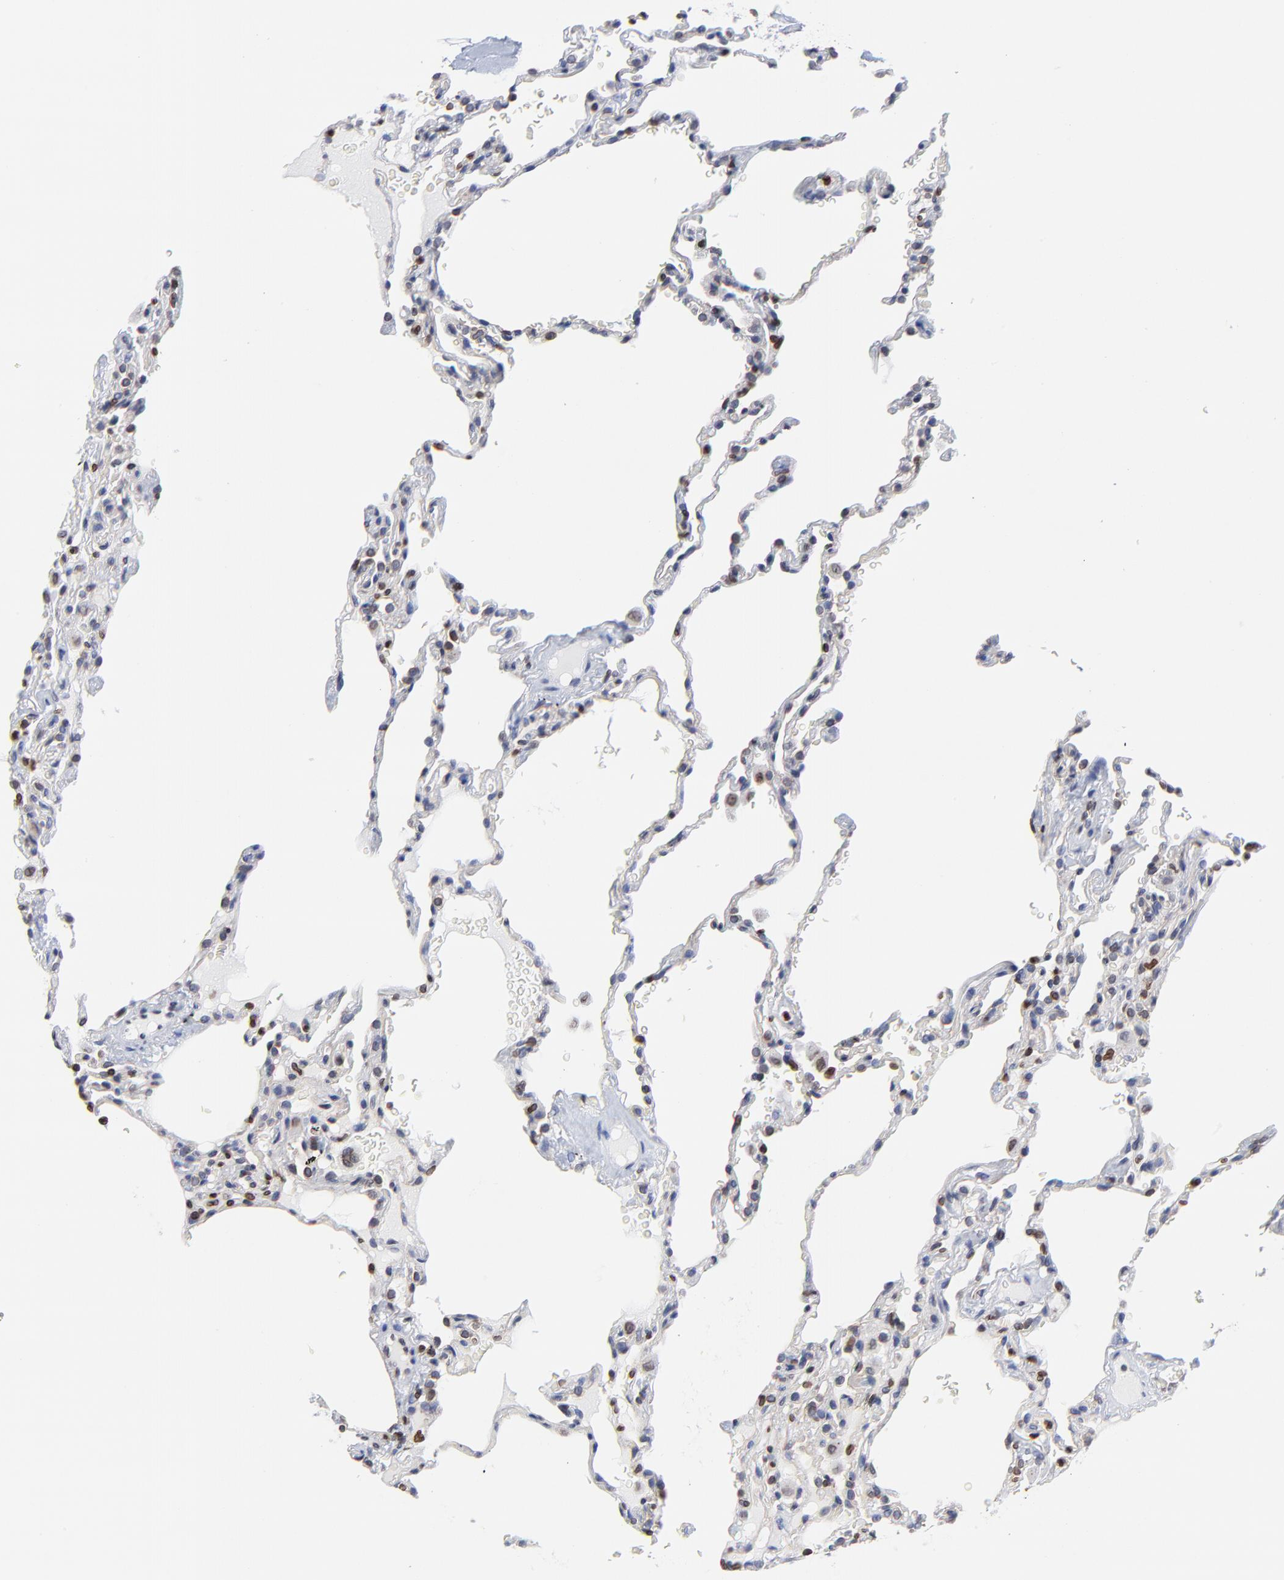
{"staining": {"intensity": "negative", "quantity": "none", "location": "none"}, "tissue": "lung", "cell_type": "Alveolar cells", "image_type": "normal", "snomed": [{"axis": "morphology", "description": "Normal tissue, NOS"}, {"axis": "topography", "description": "Lung"}], "caption": "This is an immunohistochemistry (IHC) image of unremarkable human lung. There is no positivity in alveolar cells.", "gene": "THAP7", "patient": {"sex": "male", "age": 59}}